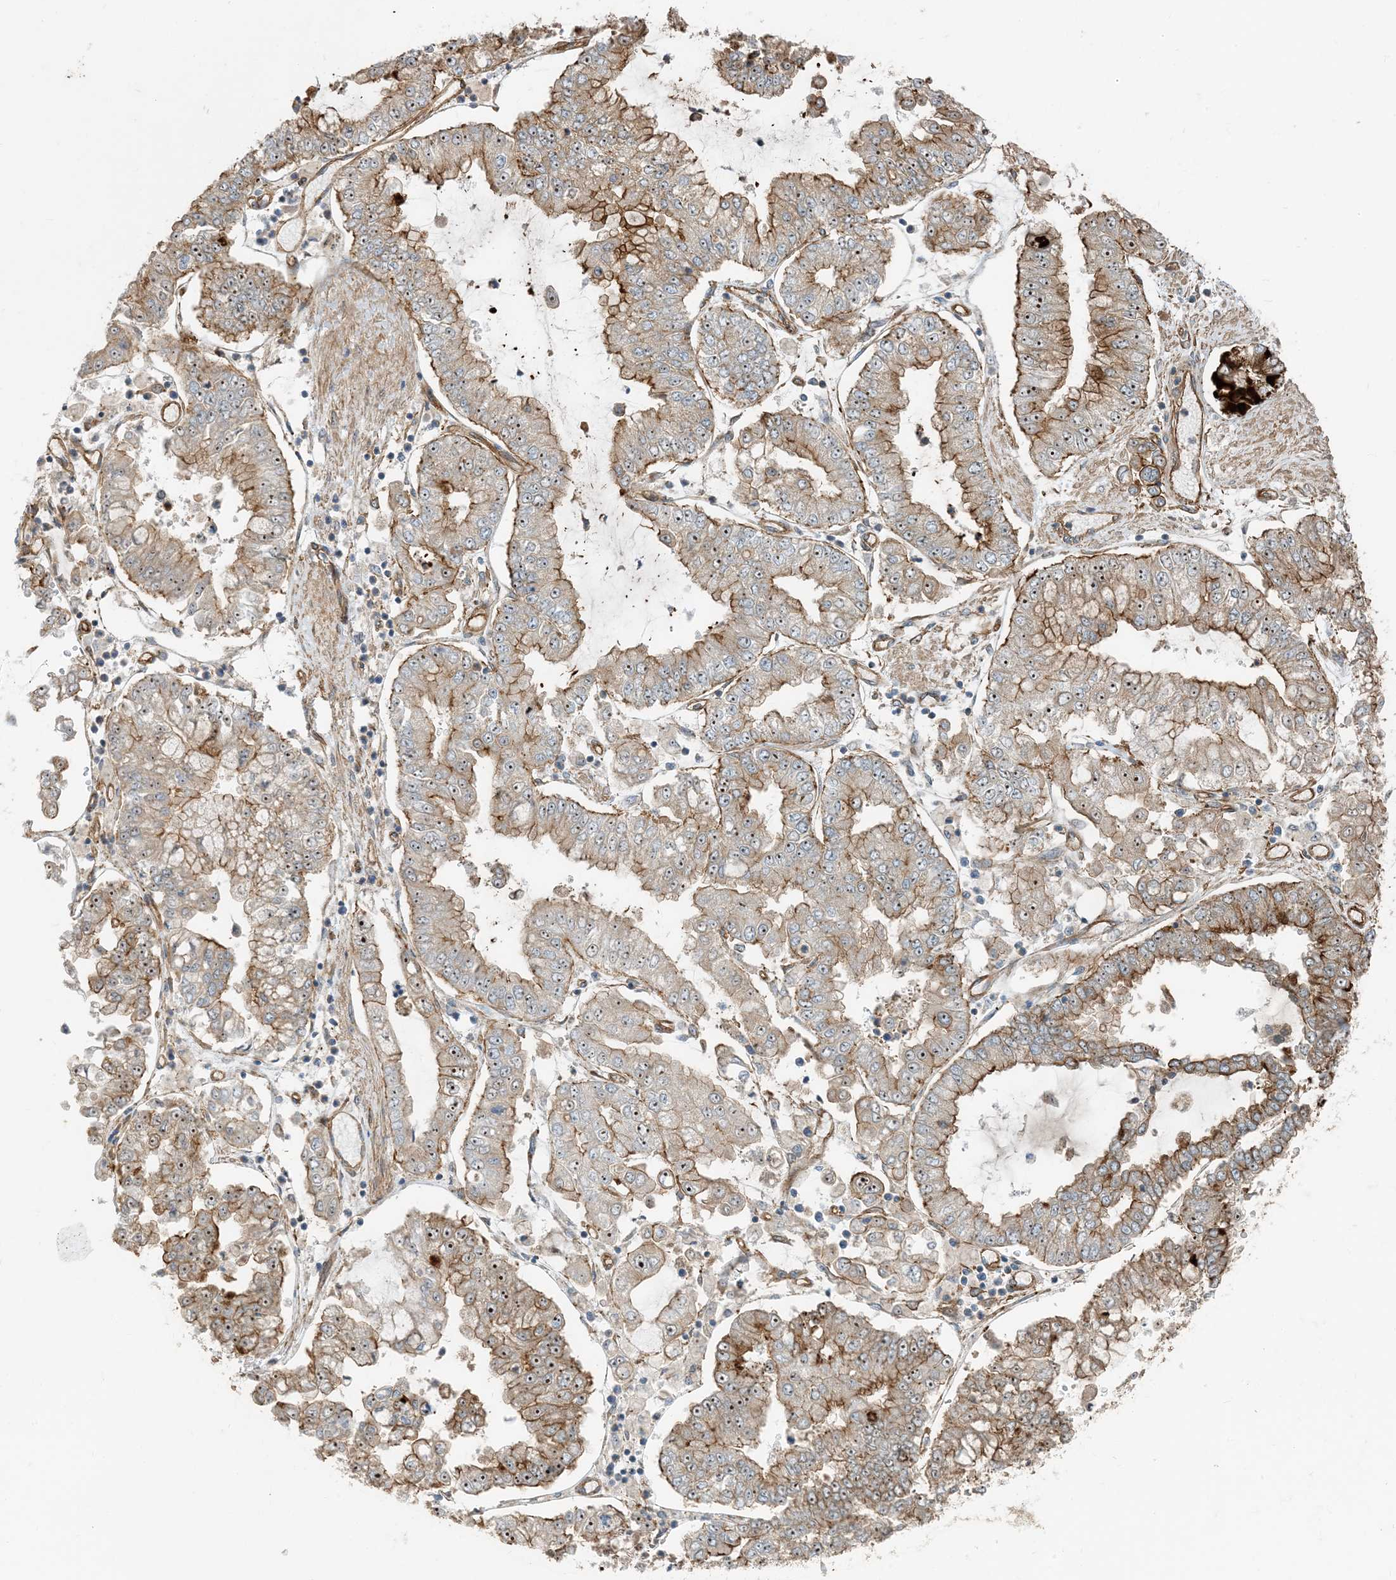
{"staining": {"intensity": "moderate", "quantity": ">75%", "location": "cytoplasmic/membranous,nuclear"}, "tissue": "stomach cancer", "cell_type": "Tumor cells", "image_type": "cancer", "snomed": [{"axis": "morphology", "description": "Adenocarcinoma, NOS"}, {"axis": "topography", "description": "Stomach"}], "caption": "Tumor cells exhibit medium levels of moderate cytoplasmic/membranous and nuclear expression in approximately >75% of cells in human stomach cancer. The protein of interest is shown in brown color, while the nuclei are stained blue.", "gene": "MYL5", "patient": {"sex": "male", "age": 76}}